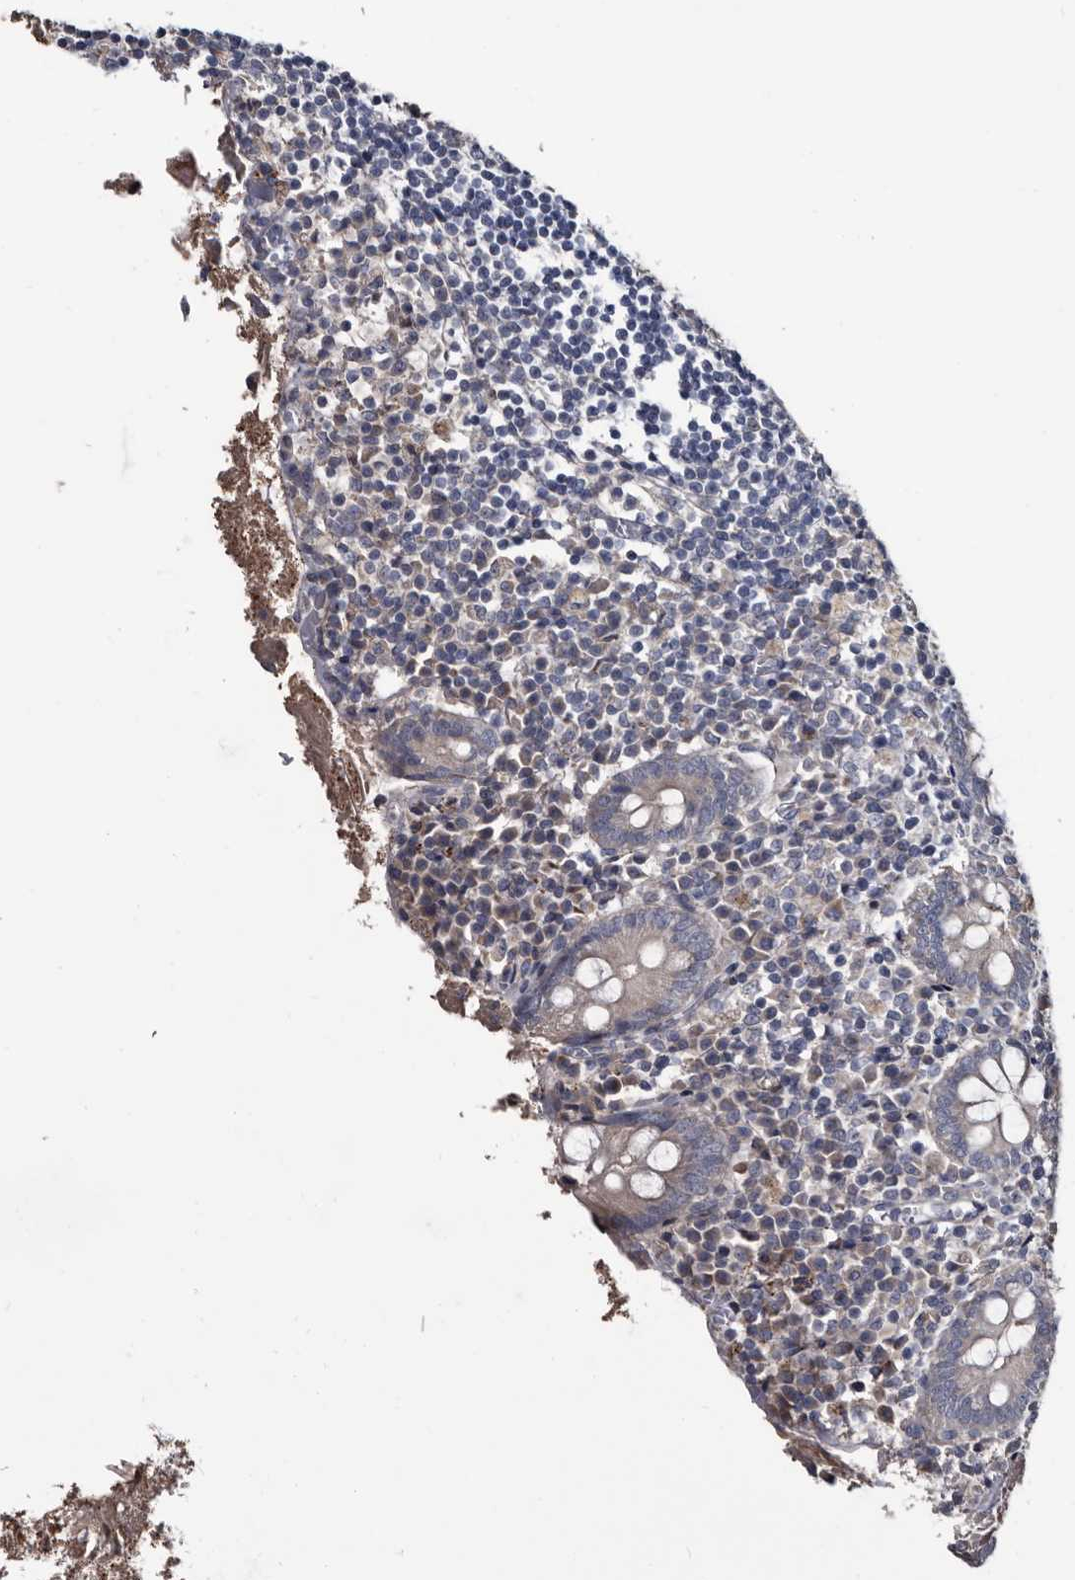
{"staining": {"intensity": "weak", "quantity": "25%-75%", "location": "cytoplasmic/membranous"}, "tissue": "appendix", "cell_type": "Glandular cells", "image_type": "normal", "snomed": [{"axis": "morphology", "description": "Normal tissue, NOS"}, {"axis": "topography", "description": "Appendix"}], "caption": "Immunohistochemistry (IHC) histopathology image of normal appendix: appendix stained using IHC exhibits low levels of weak protein expression localized specifically in the cytoplasmic/membranous of glandular cells, appearing as a cytoplasmic/membranous brown color.", "gene": "IARS1", "patient": {"sex": "female", "age": 17}}